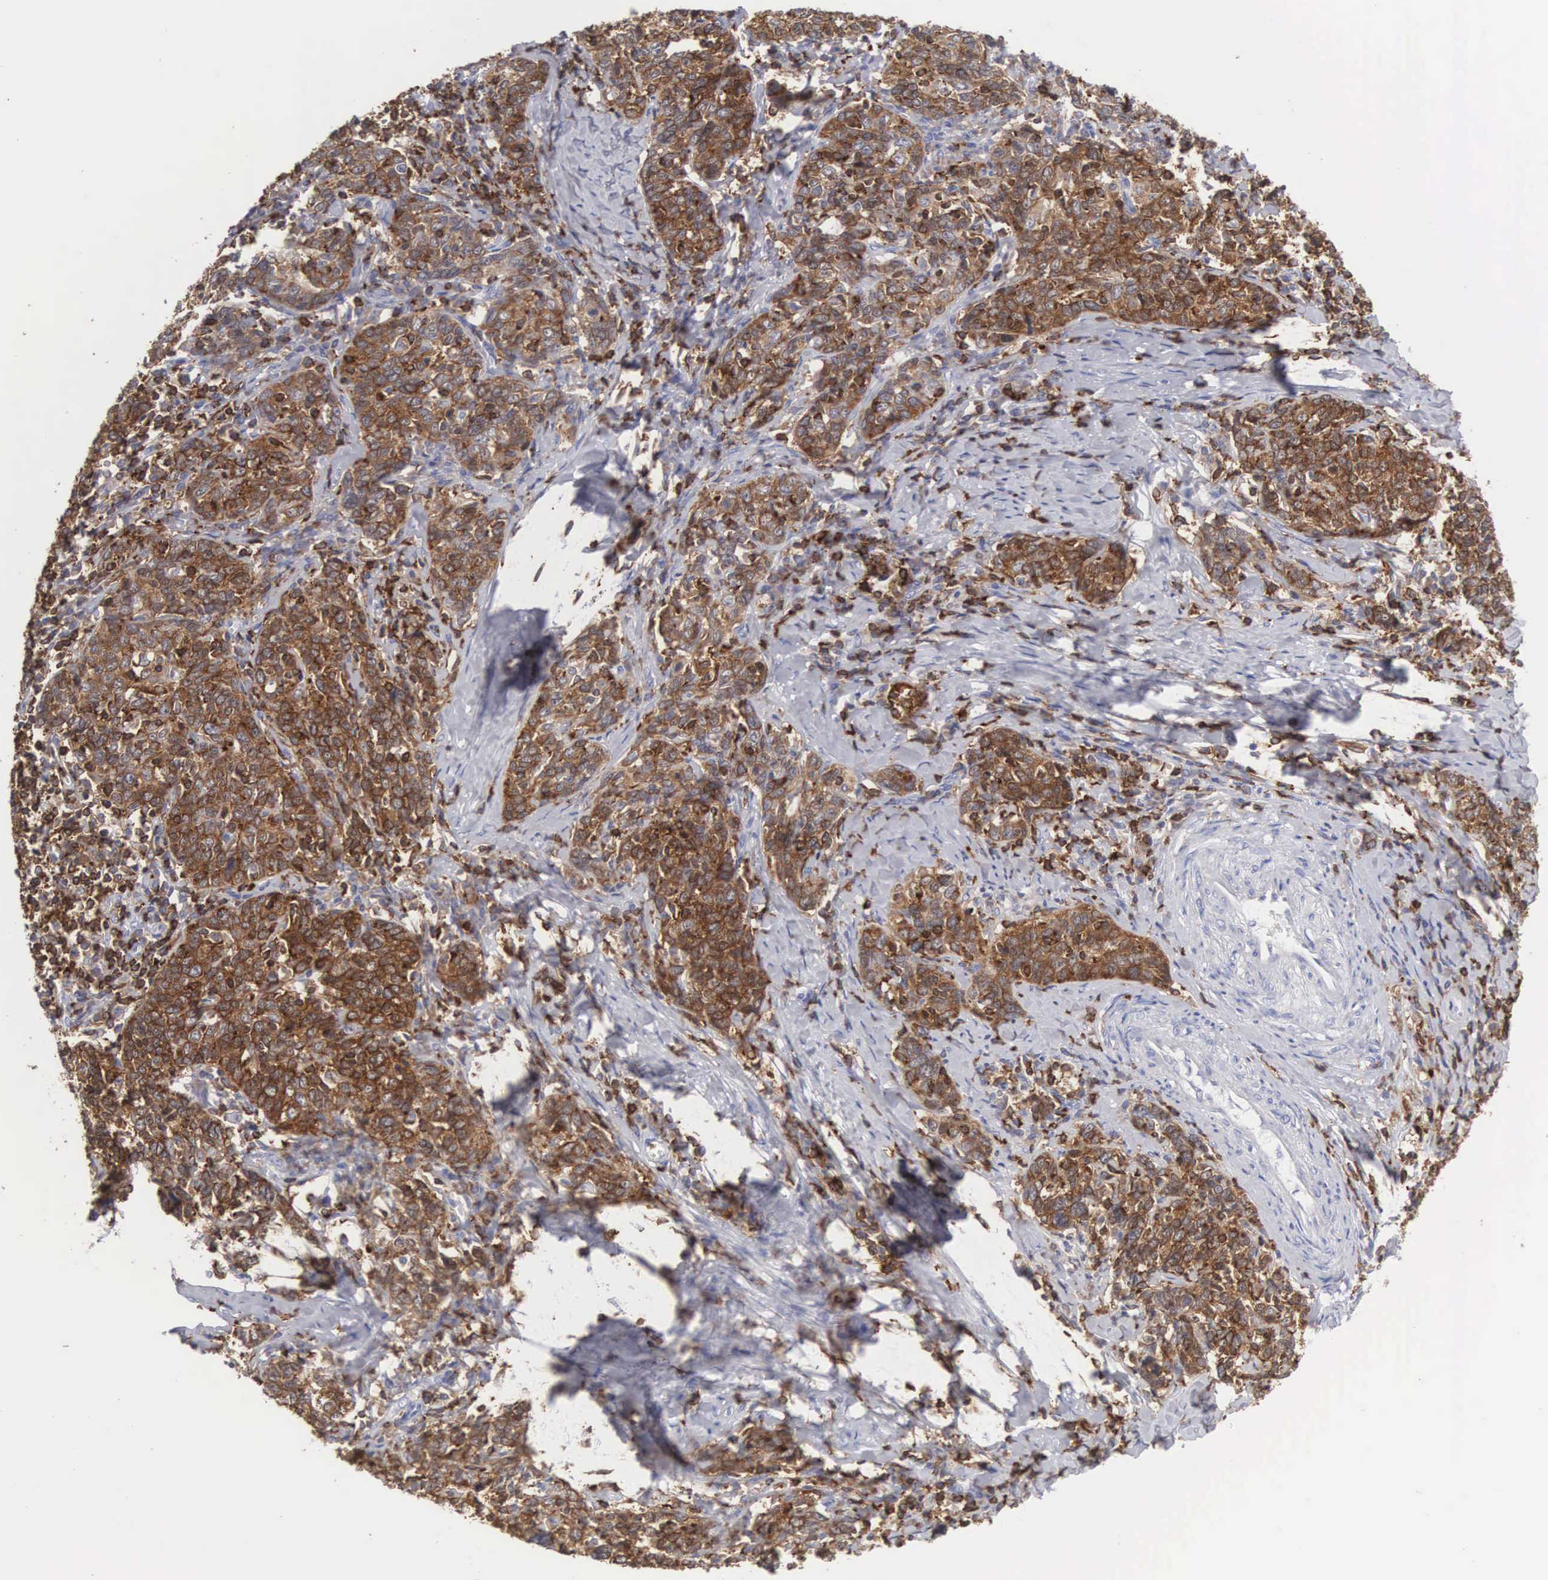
{"staining": {"intensity": "strong", "quantity": ">75%", "location": "cytoplasmic/membranous"}, "tissue": "cervical cancer", "cell_type": "Tumor cells", "image_type": "cancer", "snomed": [{"axis": "morphology", "description": "Squamous cell carcinoma, NOS"}, {"axis": "topography", "description": "Cervix"}], "caption": "A high amount of strong cytoplasmic/membranous expression is appreciated in approximately >75% of tumor cells in cervical cancer tissue.", "gene": "SH3BP1", "patient": {"sex": "female", "age": 41}}